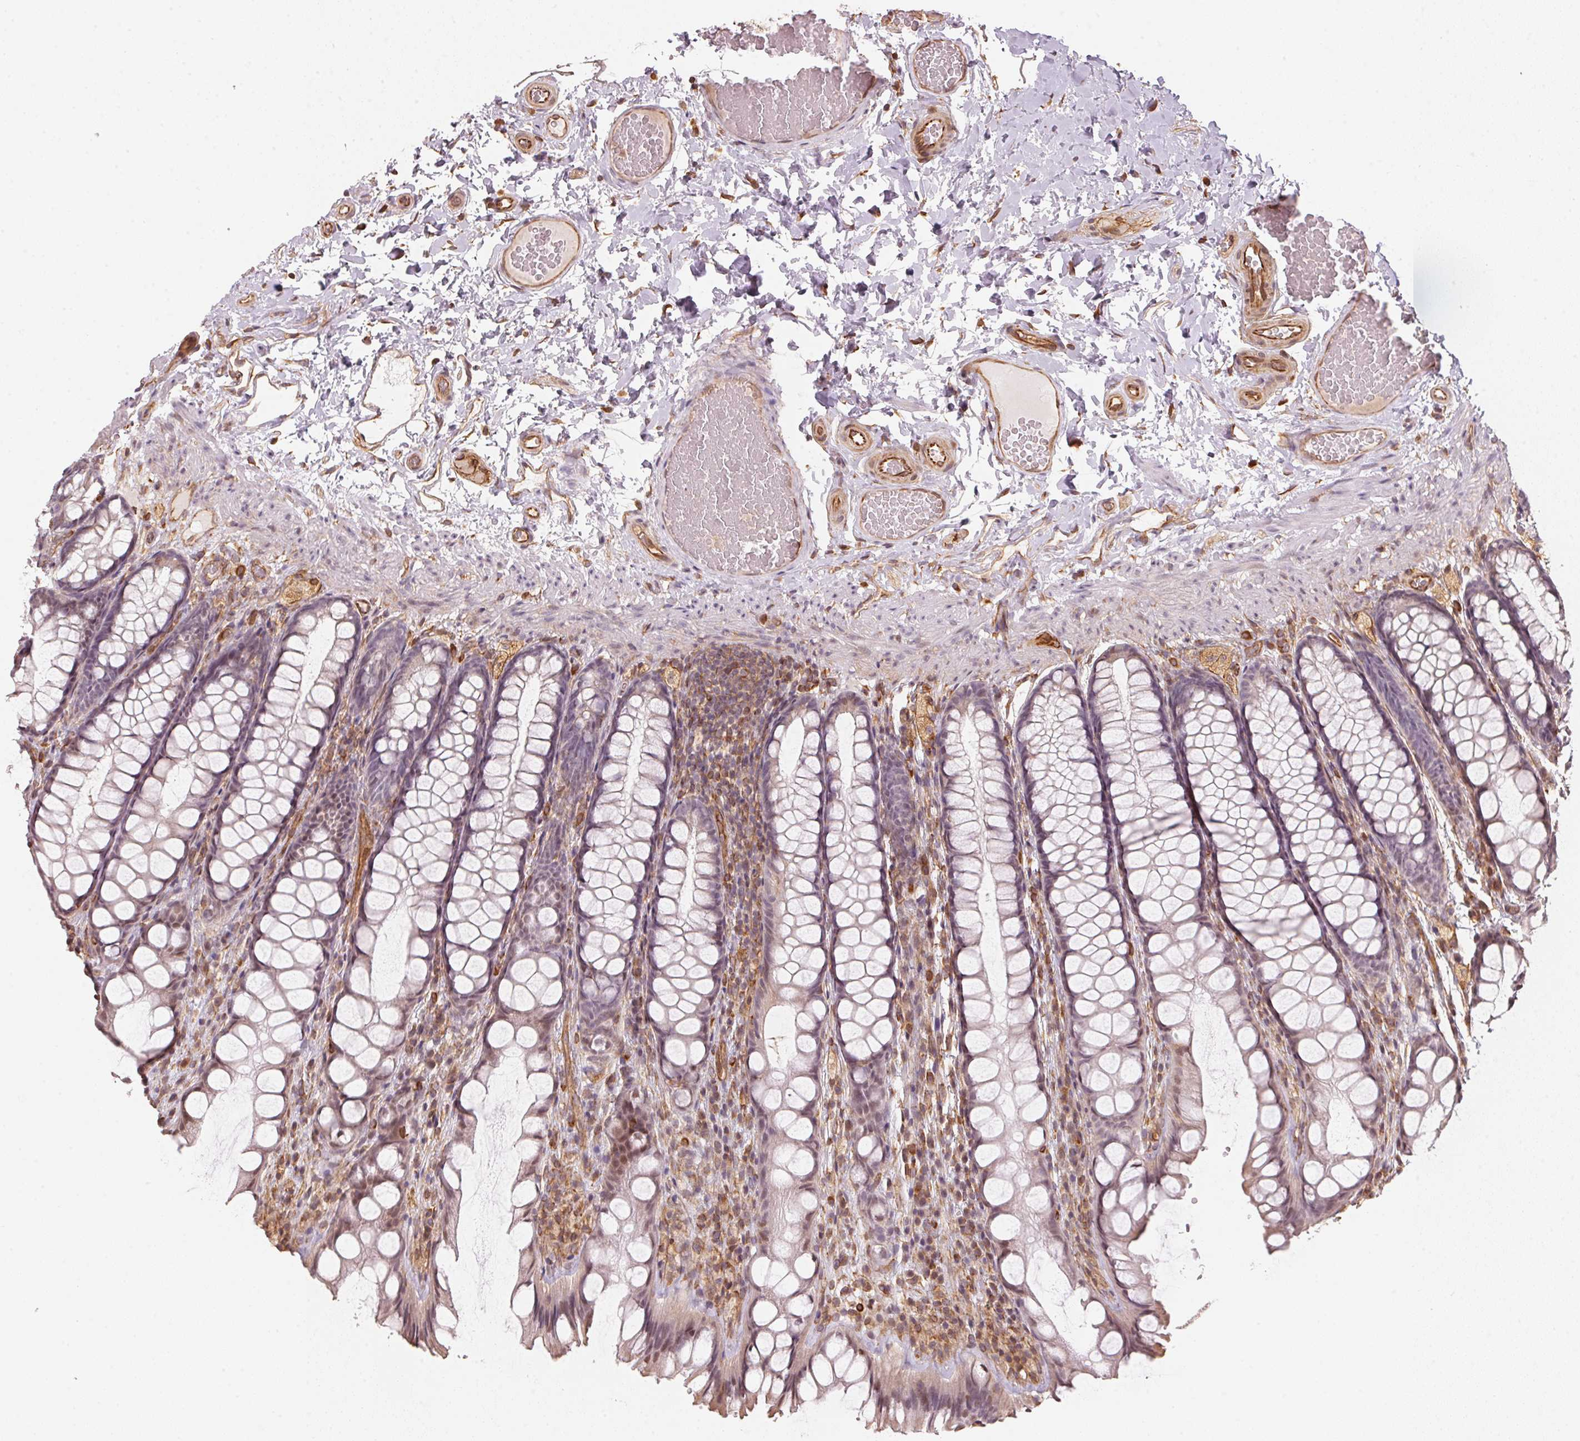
{"staining": {"intensity": "moderate", "quantity": ">75%", "location": "cytoplasmic/membranous"}, "tissue": "colon", "cell_type": "Endothelial cells", "image_type": "normal", "snomed": [{"axis": "morphology", "description": "Normal tissue, NOS"}, {"axis": "topography", "description": "Colon"}], "caption": "Protein staining exhibits moderate cytoplasmic/membranous expression in about >75% of endothelial cells in unremarkable colon.", "gene": "FOXR2", "patient": {"sex": "male", "age": 47}}